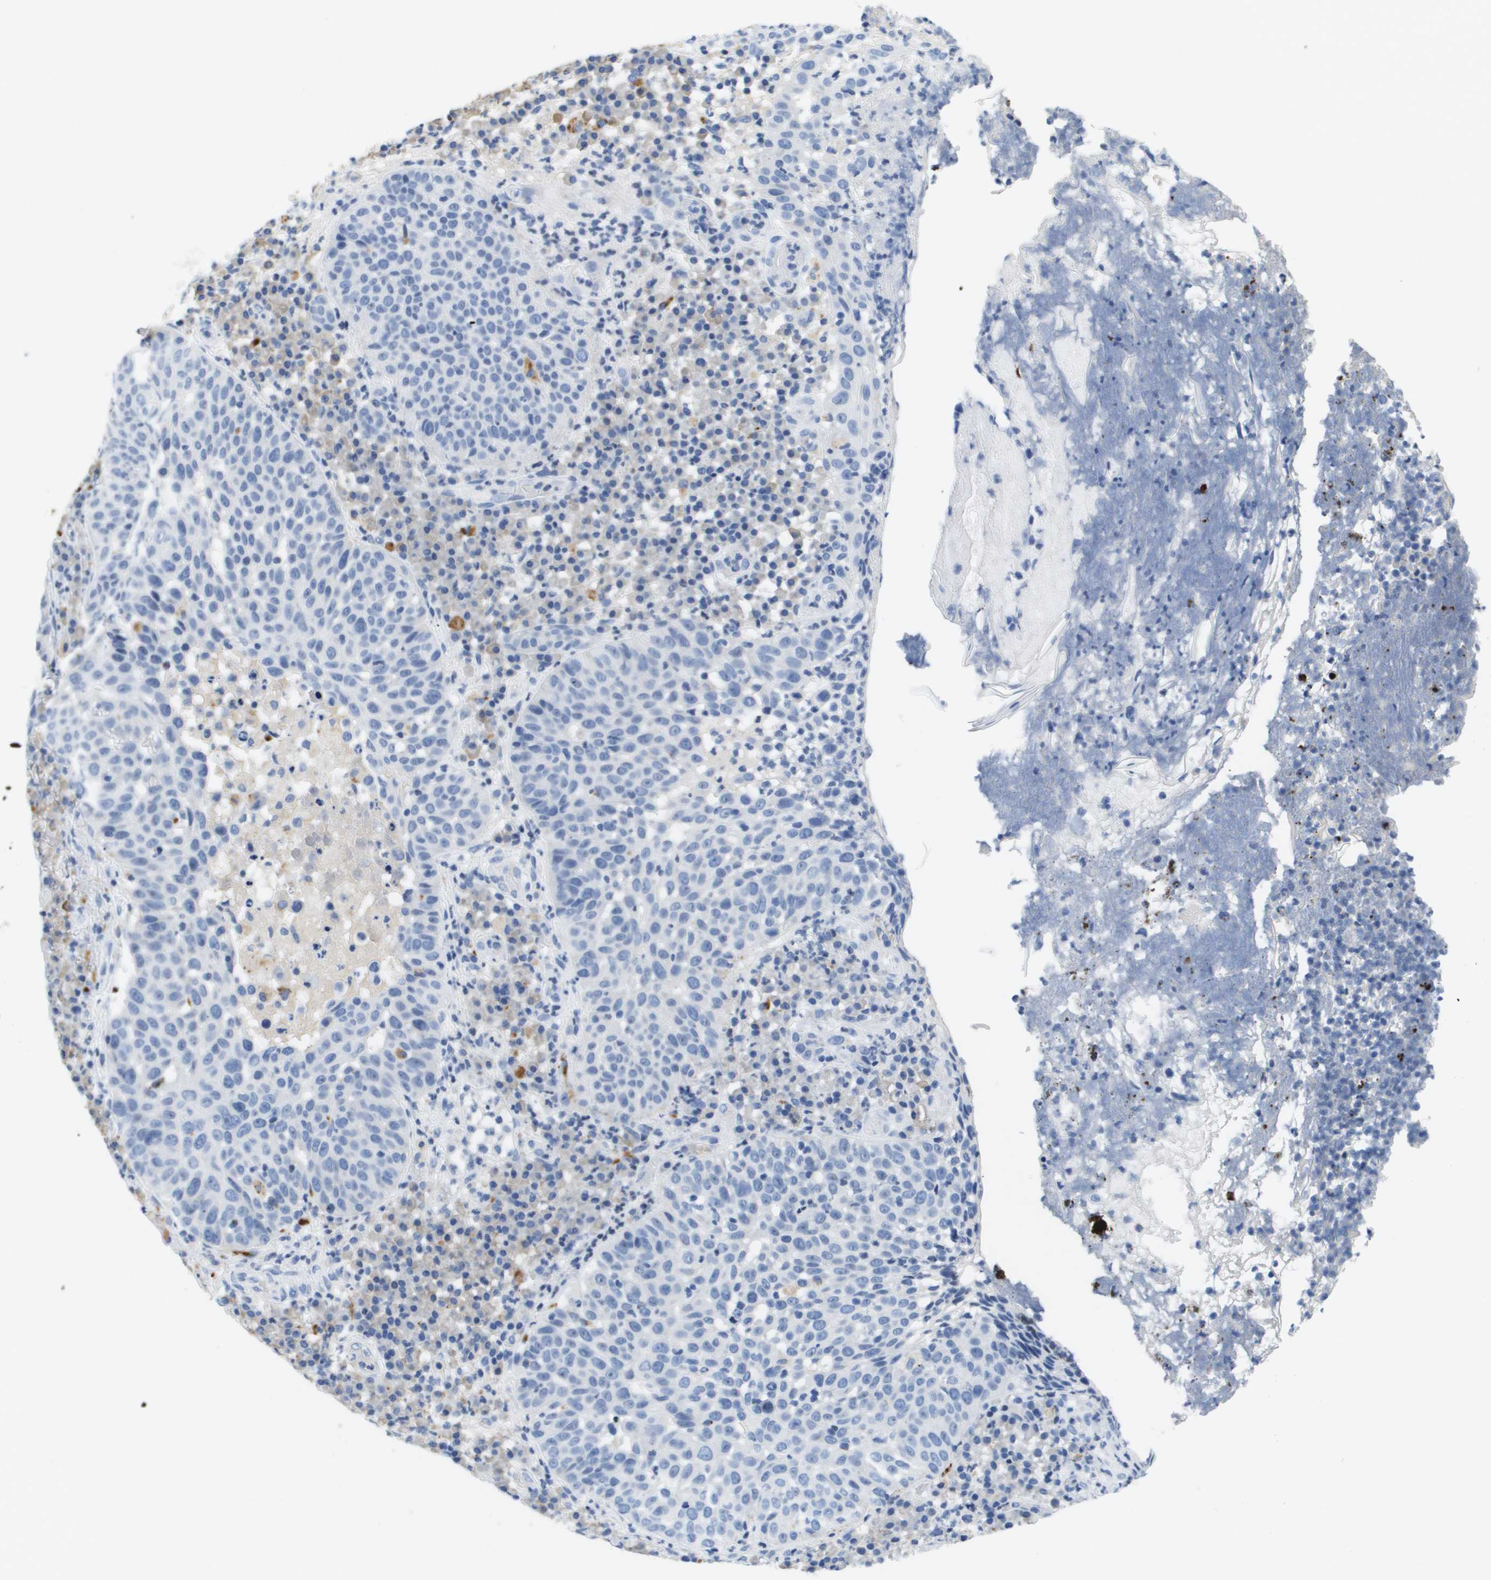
{"staining": {"intensity": "negative", "quantity": "none", "location": "none"}, "tissue": "skin cancer", "cell_type": "Tumor cells", "image_type": "cancer", "snomed": [{"axis": "morphology", "description": "Squamous cell carcinoma in situ, NOS"}, {"axis": "morphology", "description": "Squamous cell carcinoma, NOS"}, {"axis": "topography", "description": "Skin"}], "caption": "A photomicrograph of human squamous cell carcinoma (skin) is negative for staining in tumor cells.", "gene": "MS4A1", "patient": {"sex": "male", "age": 93}}